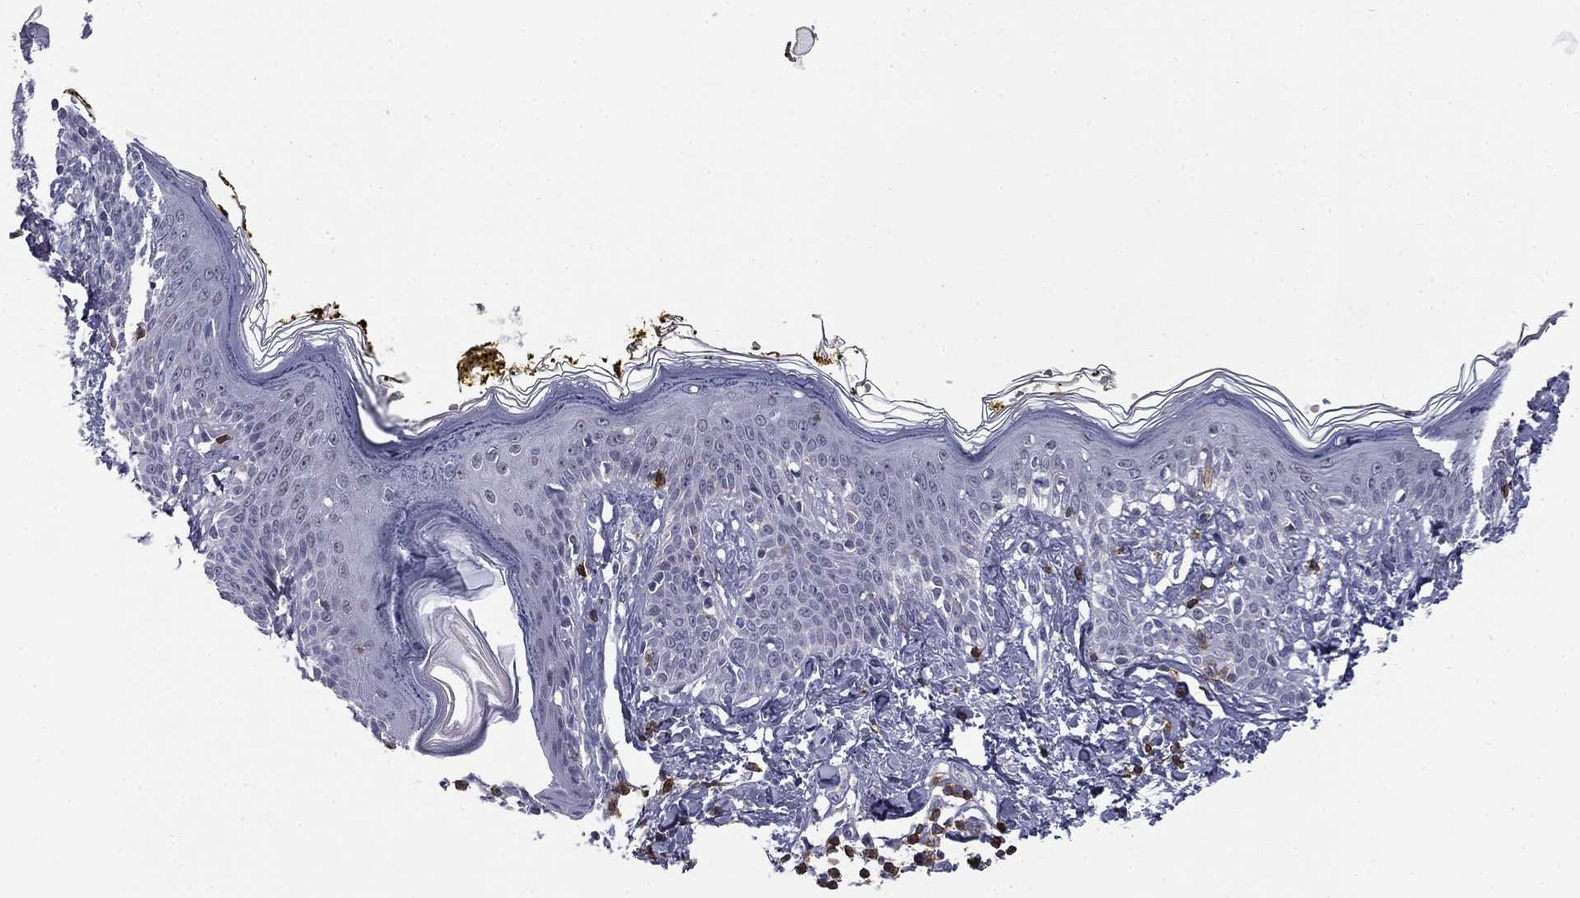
{"staining": {"intensity": "negative", "quantity": "none", "location": "none"}, "tissue": "skin", "cell_type": "Fibroblasts", "image_type": "normal", "snomed": [{"axis": "morphology", "description": "Normal tissue, NOS"}, {"axis": "topography", "description": "Skin"}], "caption": "This is an immunohistochemistry (IHC) photomicrograph of benign human skin. There is no positivity in fibroblasts.", "gene": "TRAT1", "patient": {"sex": "male", "age": 76}}